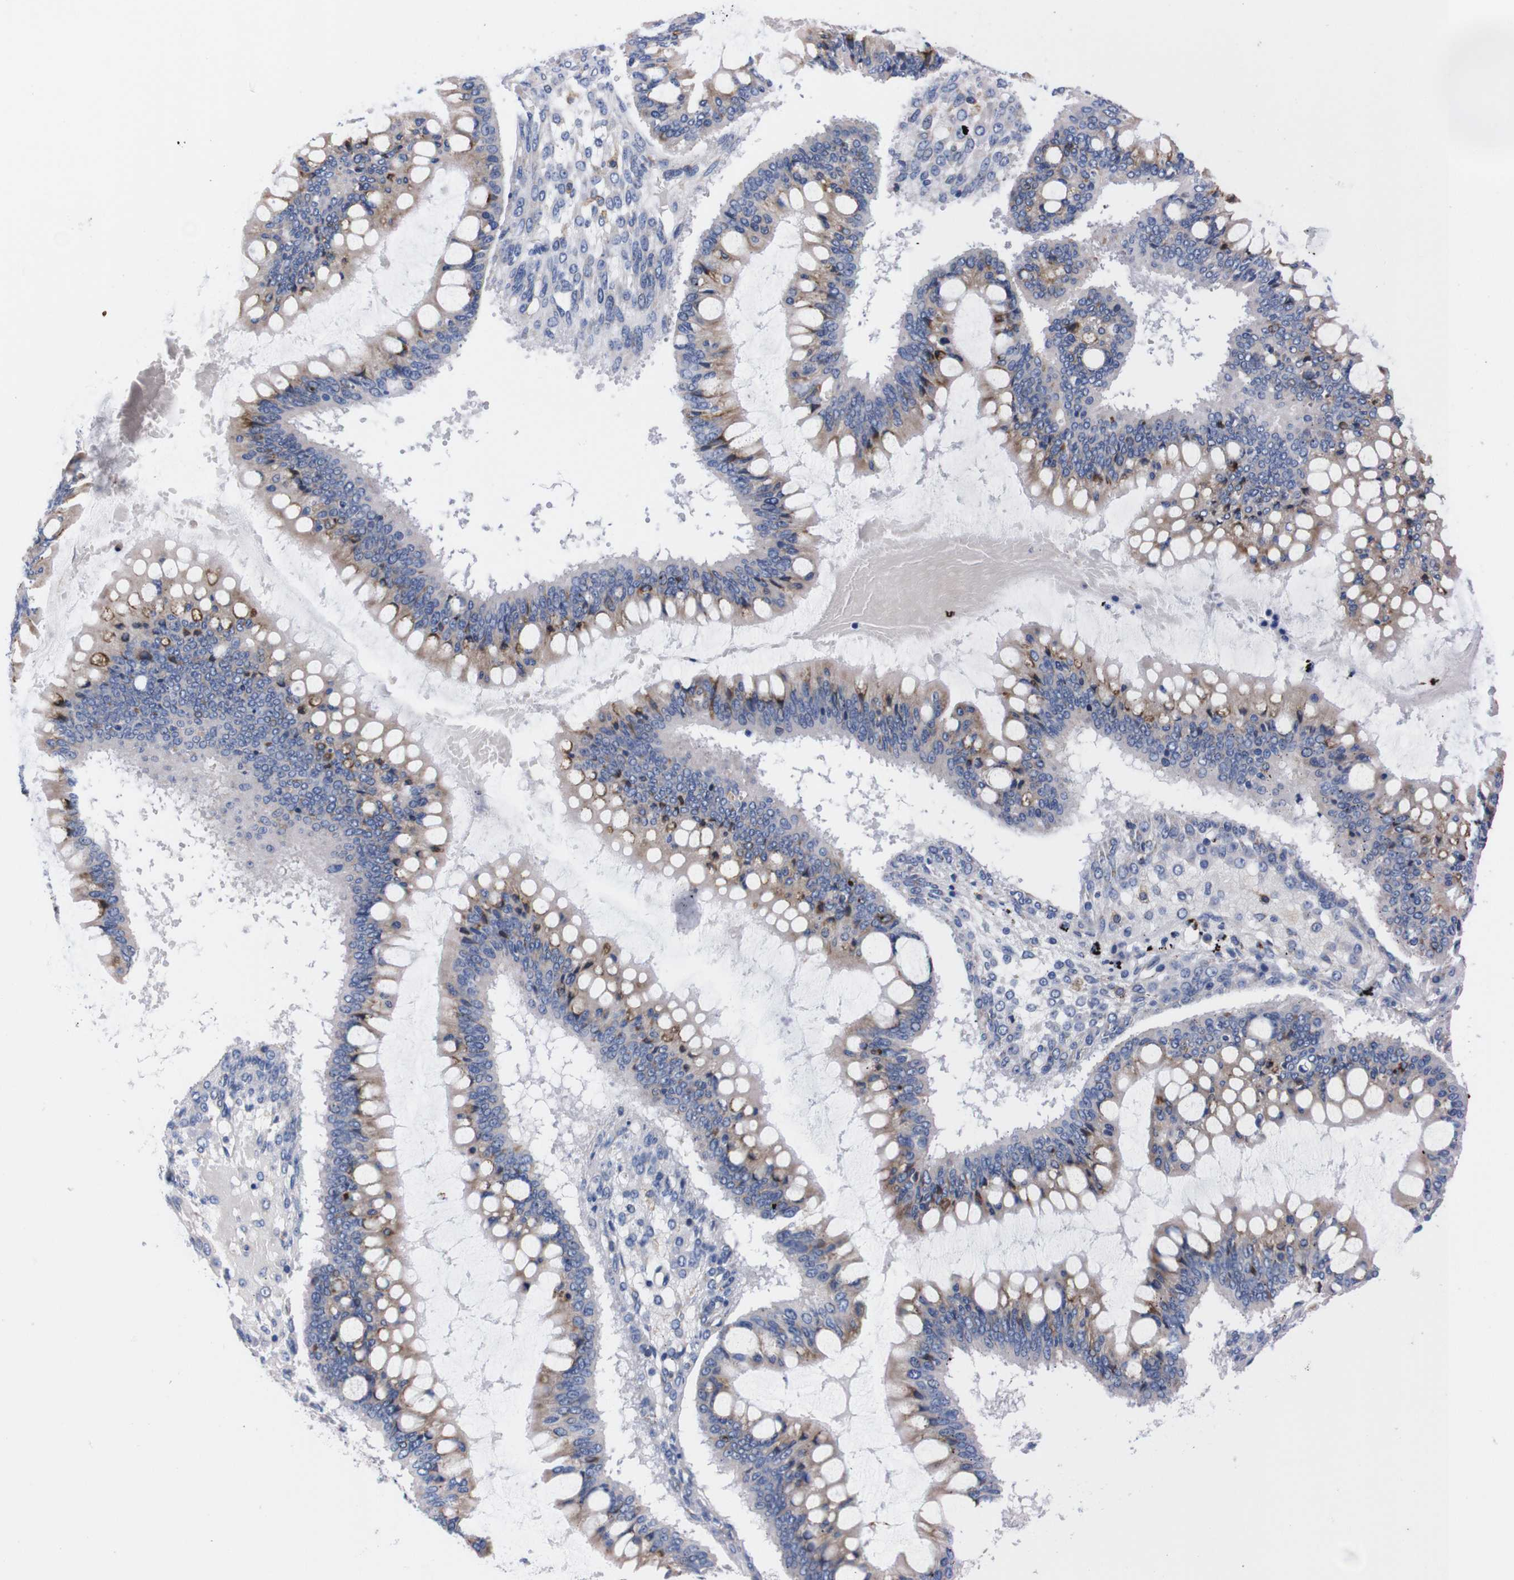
{"staining": {"intensity": "weak", "quantity": "25%-75%", "location": "cytoplasmic/membranous"}, "tissue": "ovarian cancer", "cell_type": "Tumor cells", "image_type": "cancer", "snomed": [{"axis": "morphology", "description": "Cystadenocarcinoma, mucinous, NOS"}, {"axis": "topography", "description": "Ovary"}], "caption": "Ovarian cancer tissue reveals weak cytoplasmic/membranous positivity in about 25%-75% of tumor cells, visualized by immunohistochemistry.", "gene": "NEBL", "patient": {"sex": "female", "age": 73}}